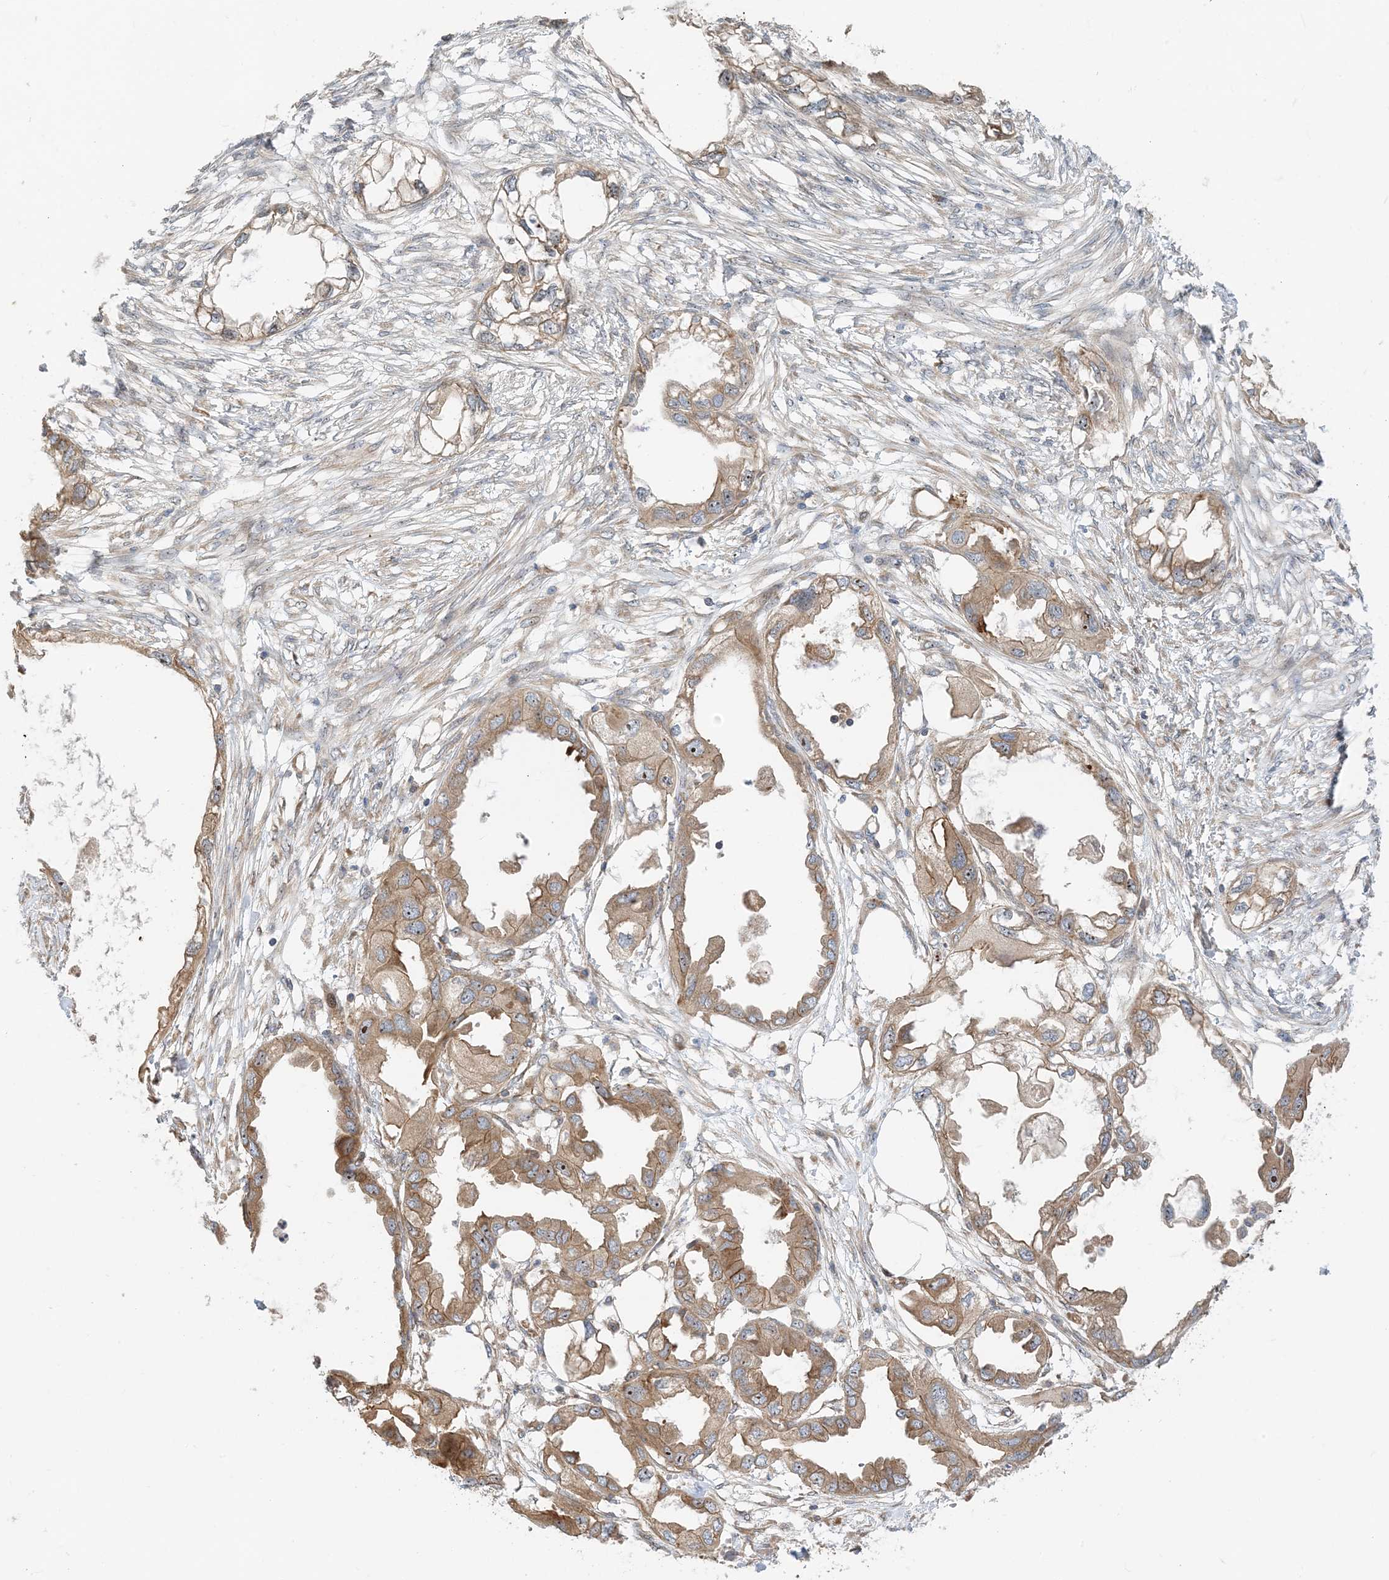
{"staining": {"intensity": "moderate", "quantity": ">75%", "location": "cytoplasmic/membranous"}, "tissue": "endometrial cancer", "cell_type": "Tumor cells", "image_type": "cancer", "snomed": [{"axis": "morphology", "description": "Adenocarcinoma, NOS"}, {"axis": "morphology", "description": "Adenocarcinoma, metastatic, NOS"}, {"axis": "topography", "description": "Adipose tissue"}, {"axis": "topography", "description": "Endometrium"}], "caption": "The micrograph shows staining of endometrial cancer (metastatic adenocarcinoma), revealing moderate cytoplasmic/membranous protein staining (brown color) within tumor cells.", "gene": "MYL5", "patient": {"sex": "female", "age": 67}}